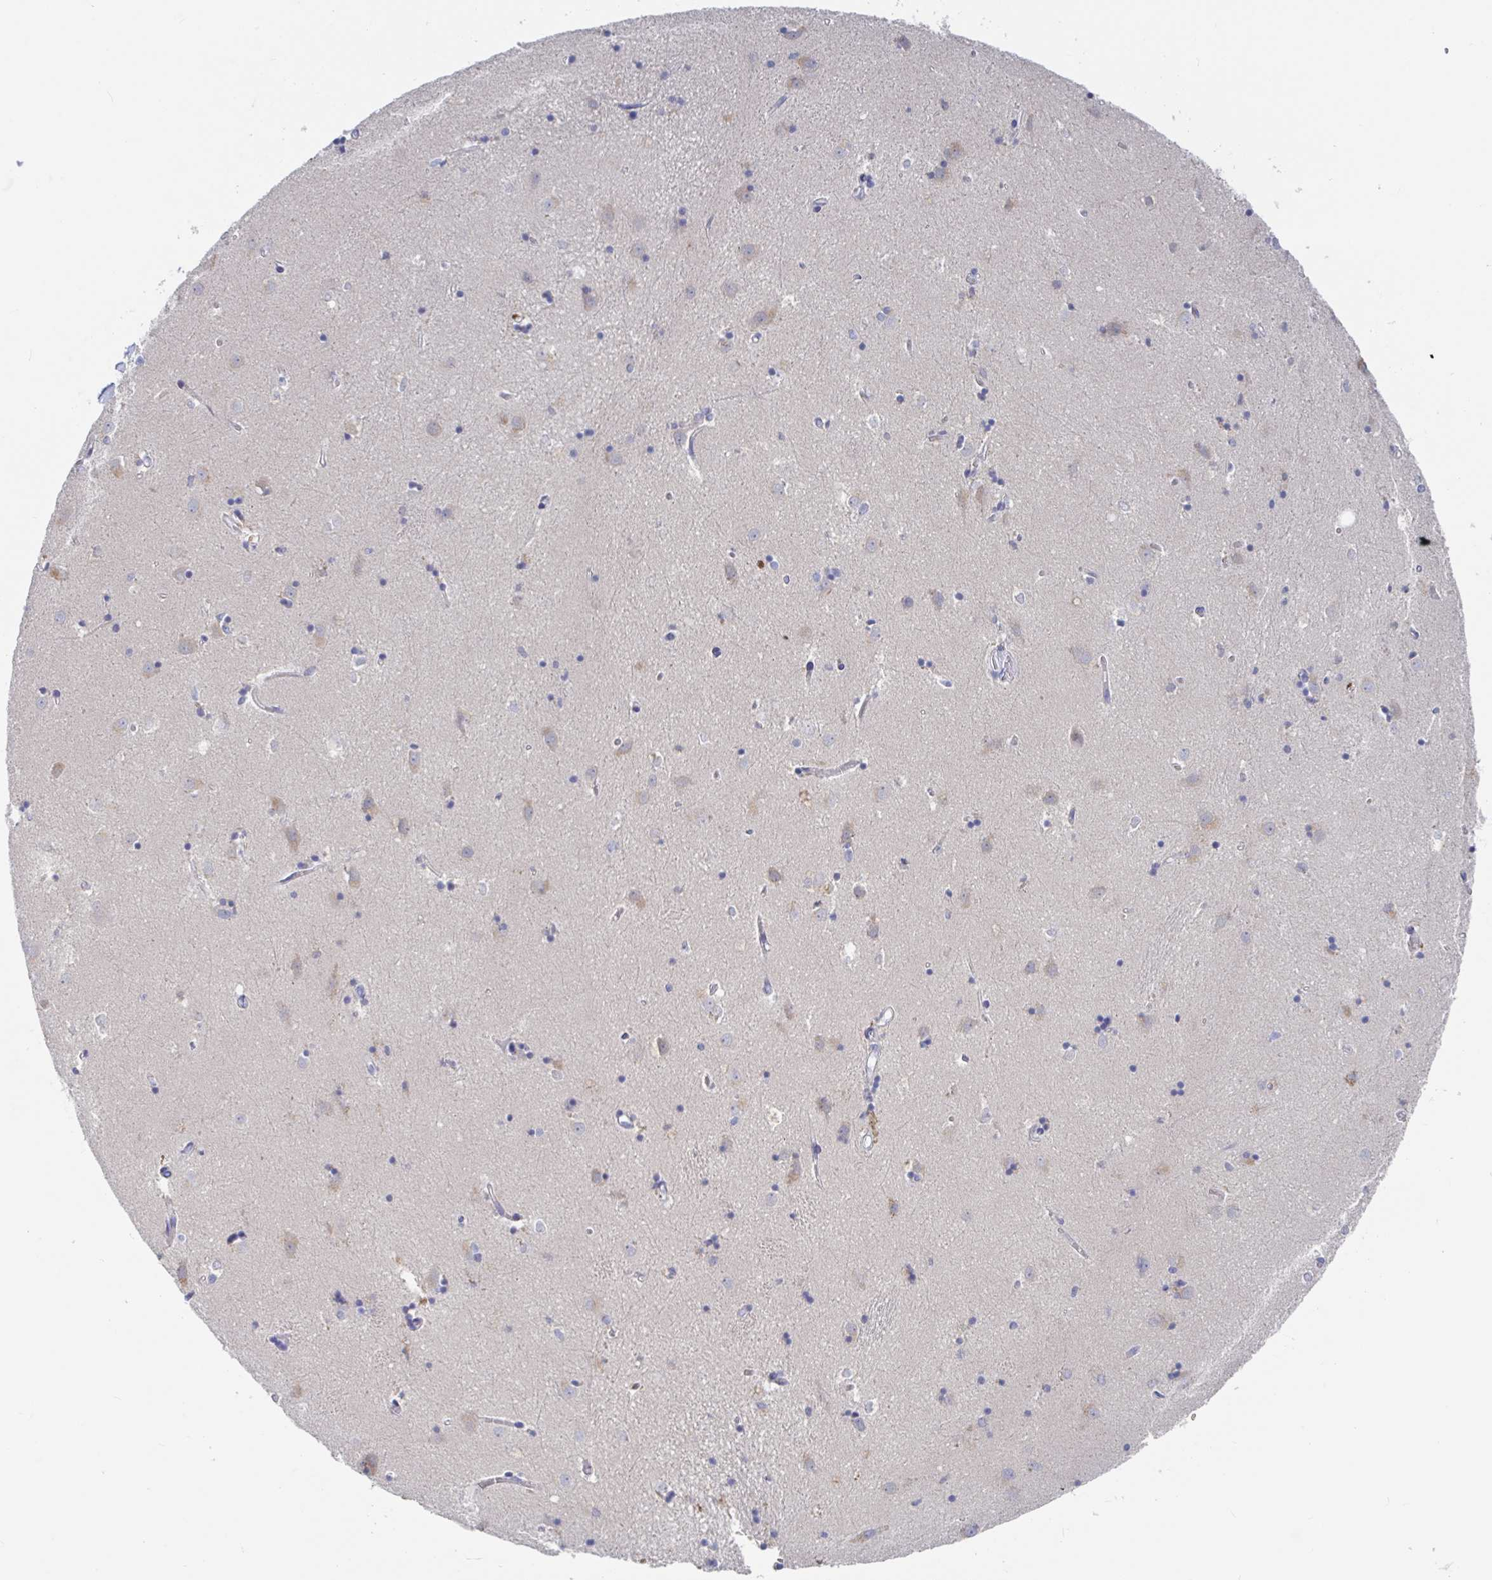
{"staining": {"intensity": "negative", "quantity": "none", "location": "none"}, "tissue": "caudate", "cell_type": "Glial cells", "image_type": "normal", "snomed": [{"axis": "morphology", "description": "Normal tissue, NOS"}, {"axis": "topography", "description": "Lateral ventricle wall"}], "caption": "High power microscopy photomicrograph of an immunohistochemistry (IHC) micrograph of benign caudate, revealing no significant positivity in glial cells.", "gene": "GPR148", "patient": {"sex": "male", "age": 54}}